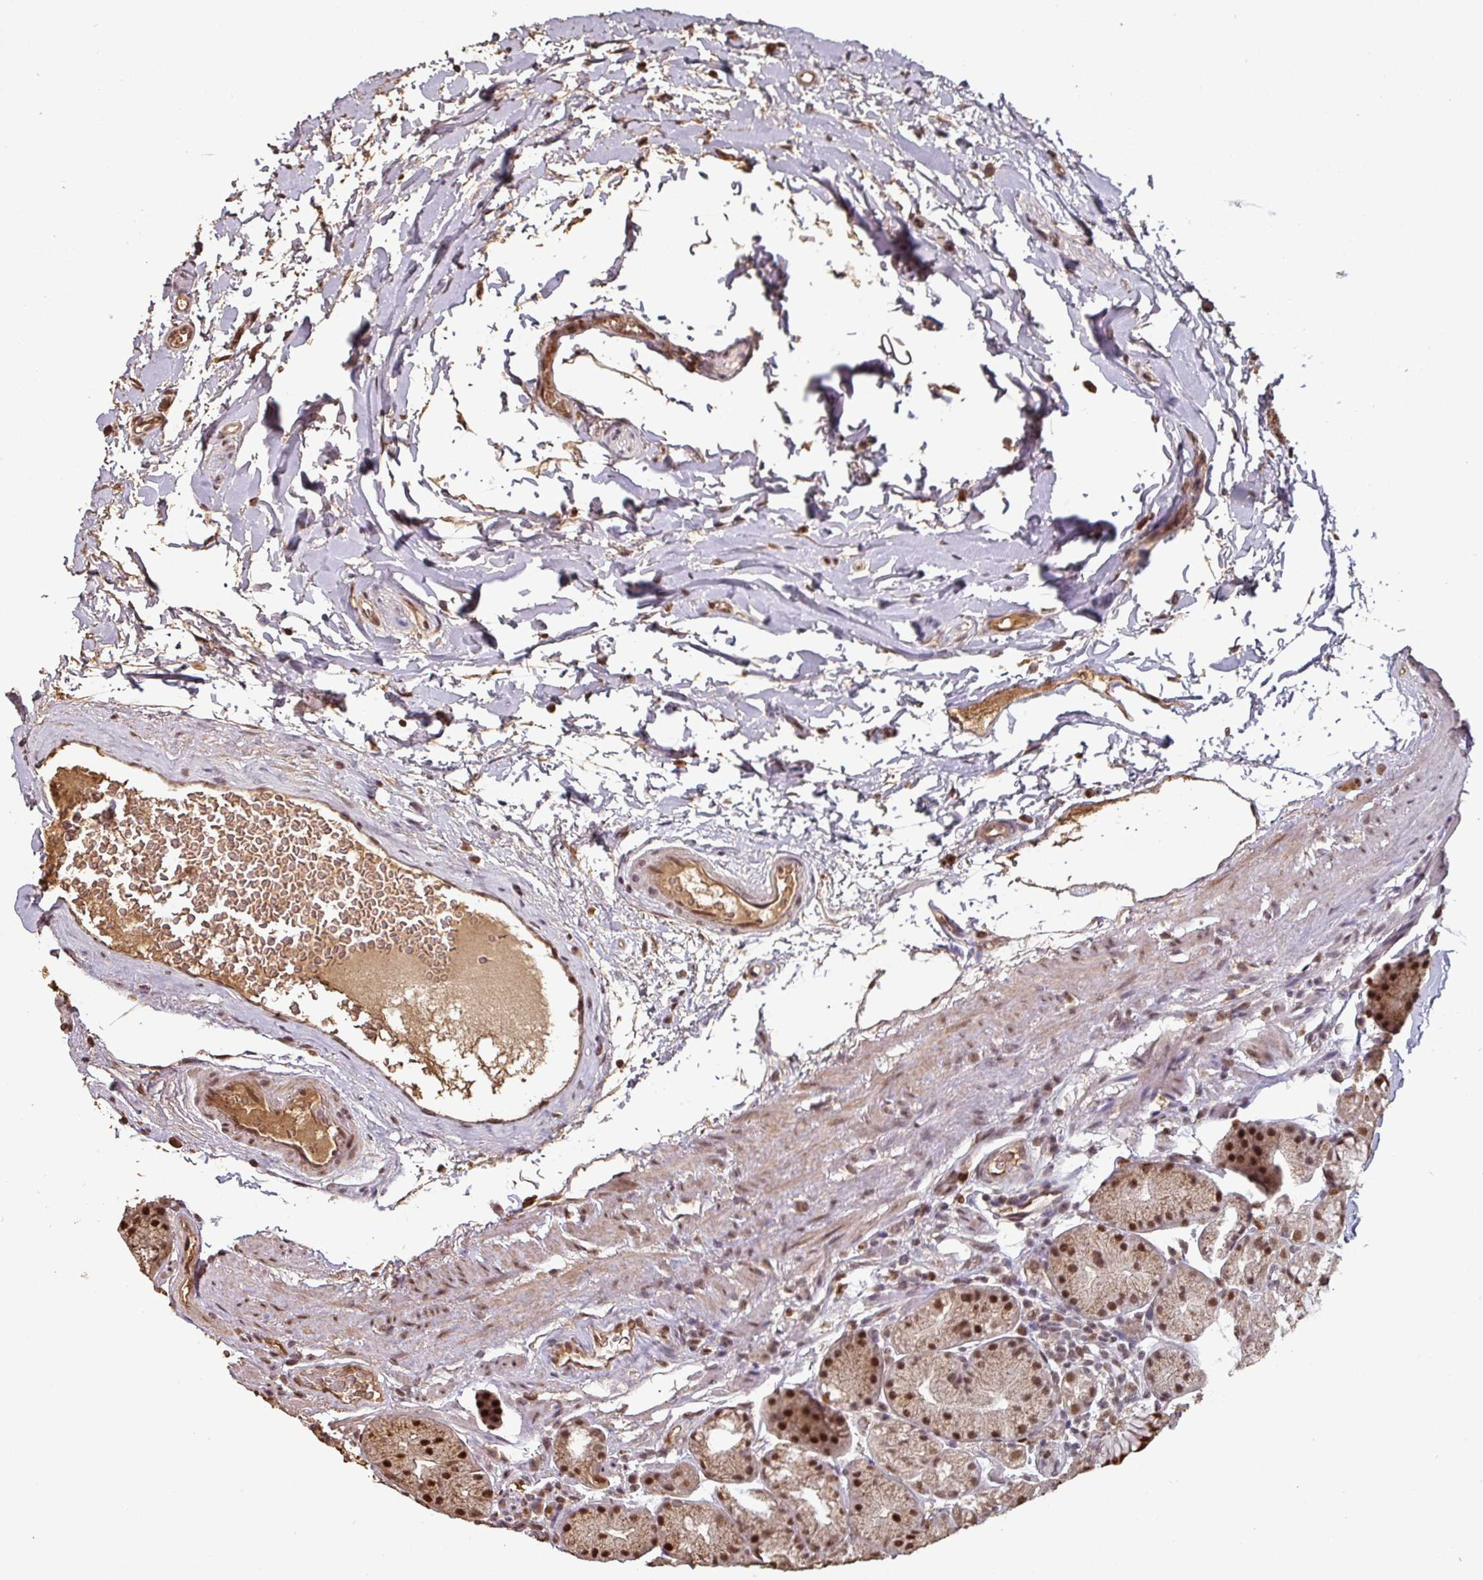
{"staining": {"intensity": "strong", "quantity": ">75%", "location": "cytoplasmic/membranous,nuclear"}, "tissue": "stomach", "cell_type": "Glandular cells", "image_type": "normal", "snomed": [{"axis": "morphology", "description": "Normal tissue, NOS"}, {"axis": "topography", "description": "Stomach, lower"}], "caption": "IHC image of benign stomach: stomach stained using immunohistochemistry (IHC) exhibits high levels of strong protein expression localized specifically in the cytoplasmic/membranous,nuclear of glandular cells, appearing as a cytoplasmic/membranous,nuclear brown color.", "gene": "POLD1", "patient": {"sex": "male", "age": 67}}